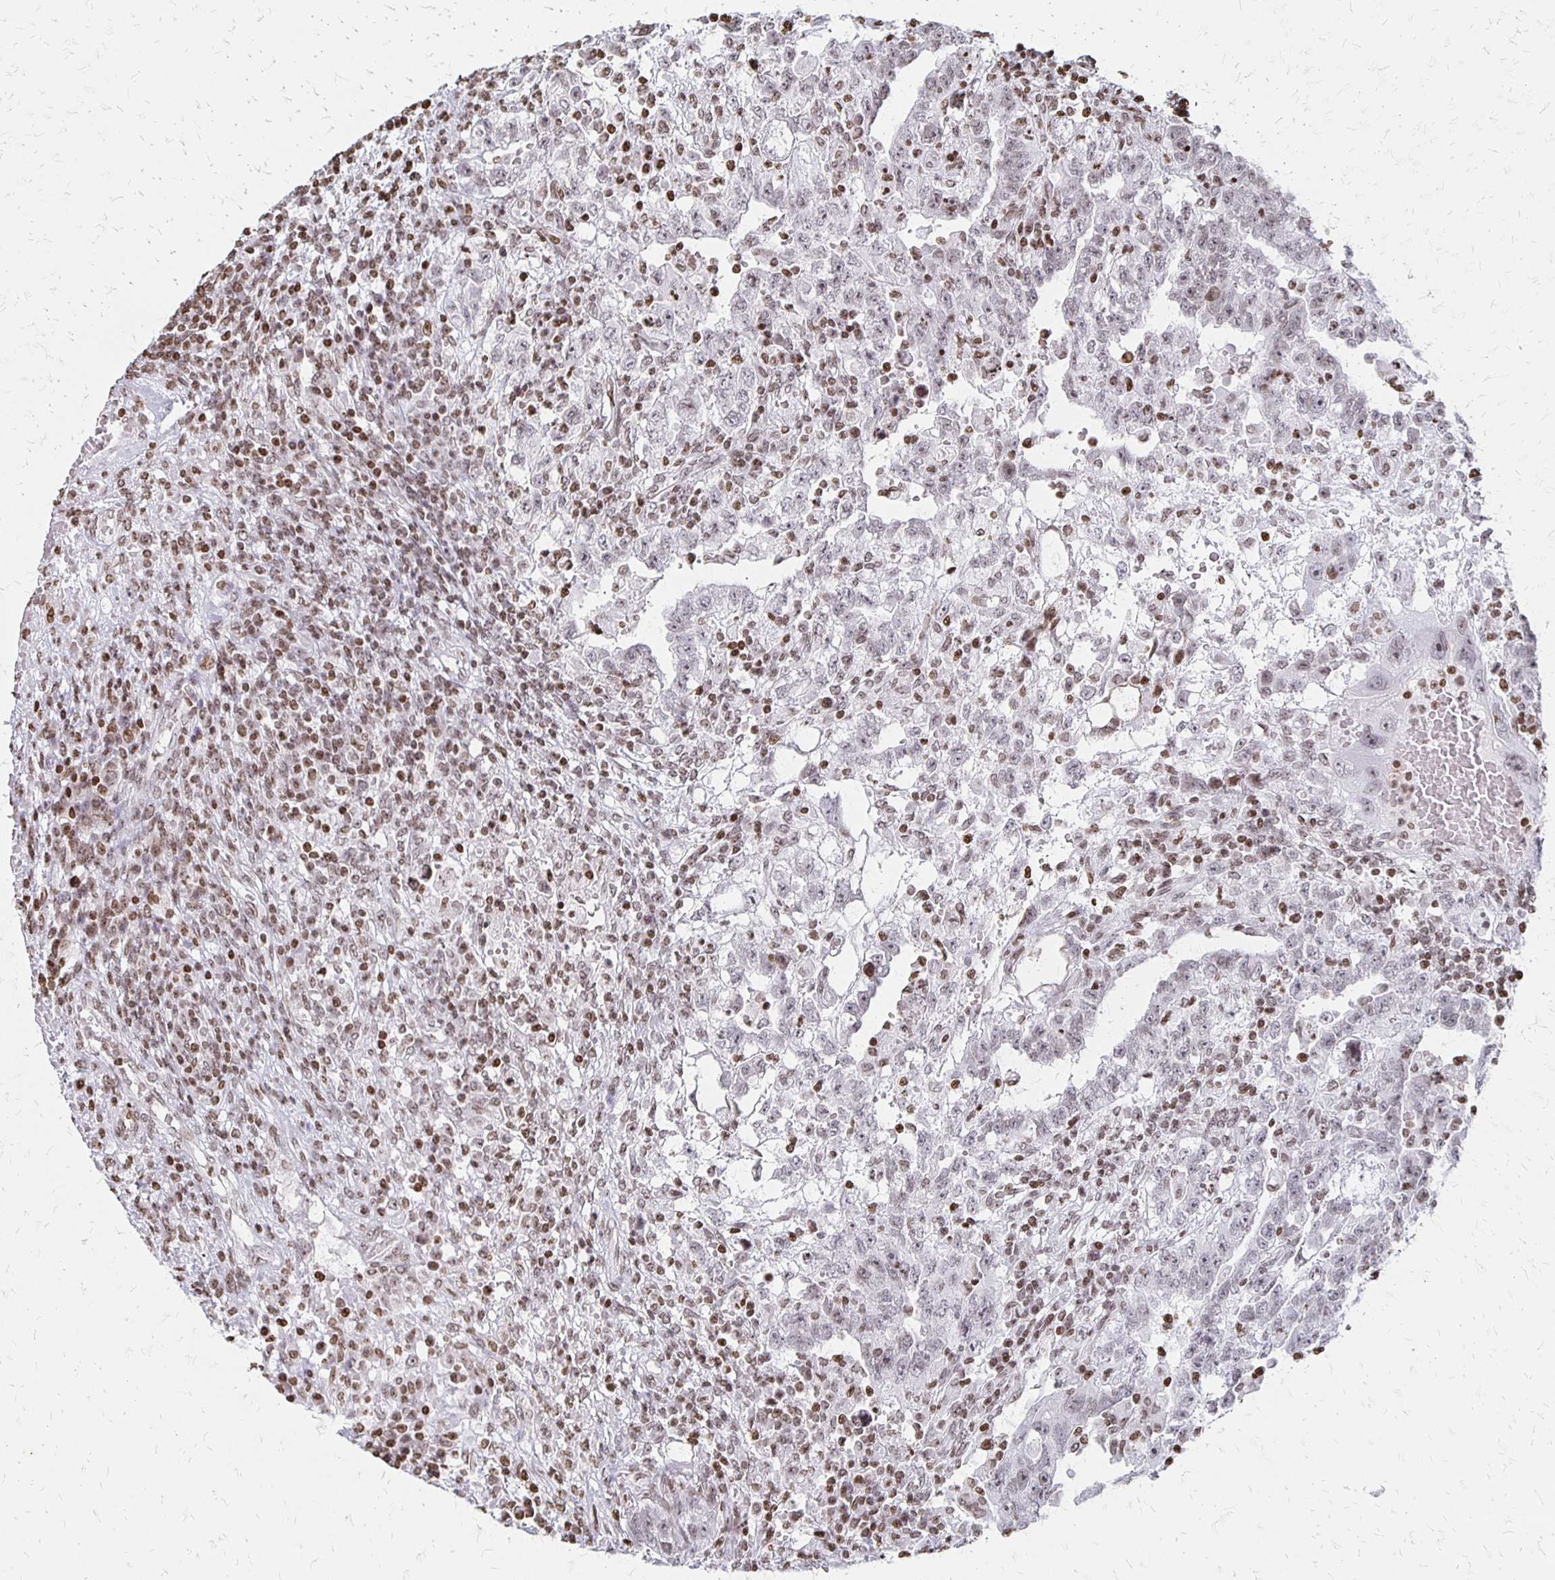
{"staining": {"intensity": "weak", "quantity": "25%-75%", "location": "nuclear"}, "tissue": "testis cancer", "cell_type": "Tumor cells", "image_type": "cancer", "snomed": [{"axis": "morphology", "description": "Carcinoma, Embryonal, NOS"}, {"axis": "topography", "description": "Testis"}], "caption": "An image of testis cancer stained for a protein reveals weak nuclear brown staining in tumor cells. The protein is shown in brown color, while the nuclei are stained blue.", "gene": "ZNF280C", "patient": {"sex": "male", "age": 26}}